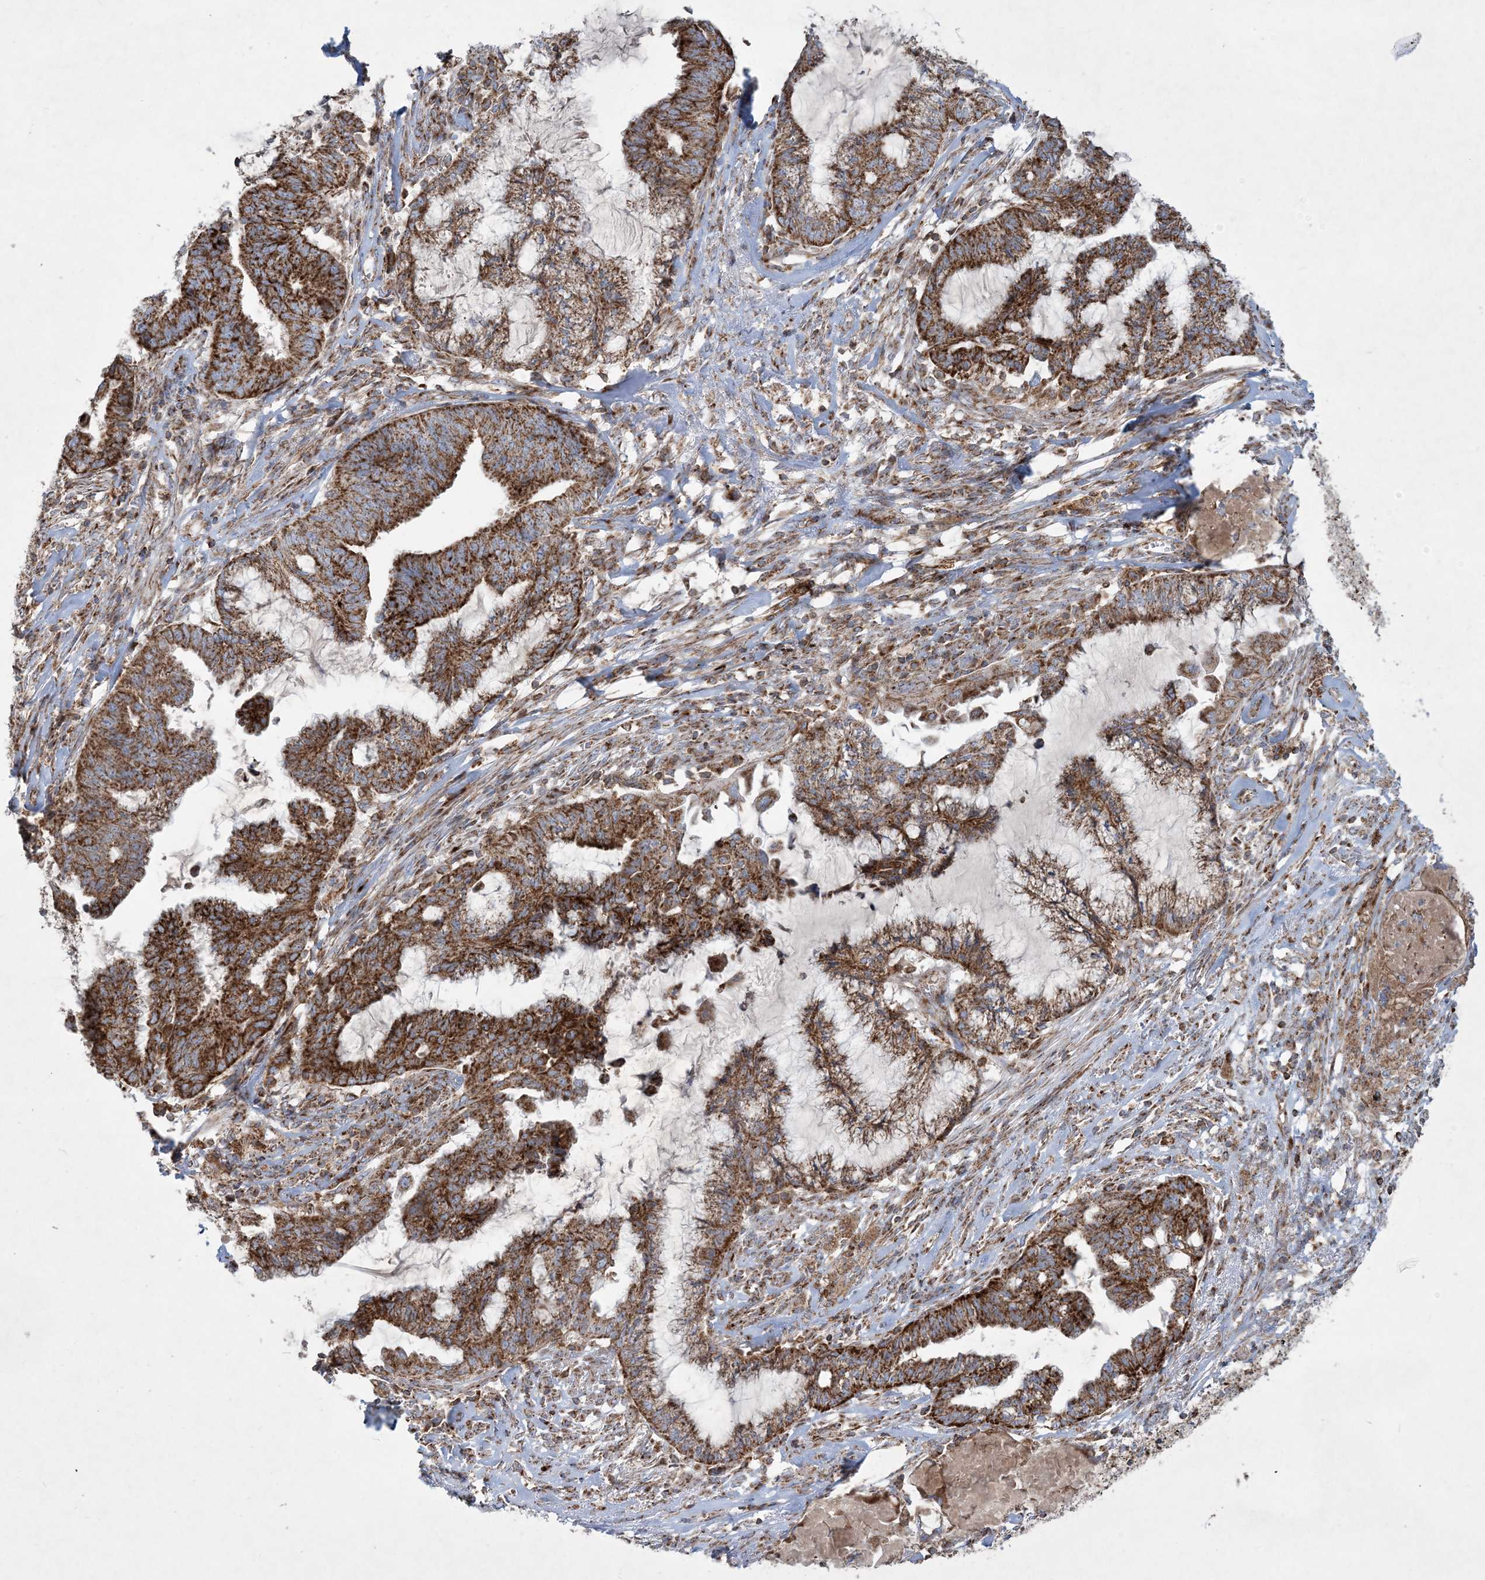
{"staining": {"intensity": "strong", "quantity": ">75%", "location": "cytoplasmic/membranous"}, "tissue": "endometrial cancer", "cell_type": "Tumor cells", "image_type": "cancer", "snomed": [{"axis": "morphology", "description": "Adenocarcinoma, NOS"}, {"axis": "topography", "description": "Endometrium"}], "caption": "Tumor cells display strong cytoplasmic/membranous staining in about >75% of cells in endometrial cancer.", "gene": "BEND4", "patient": {"sex": "female", "age": 86}}